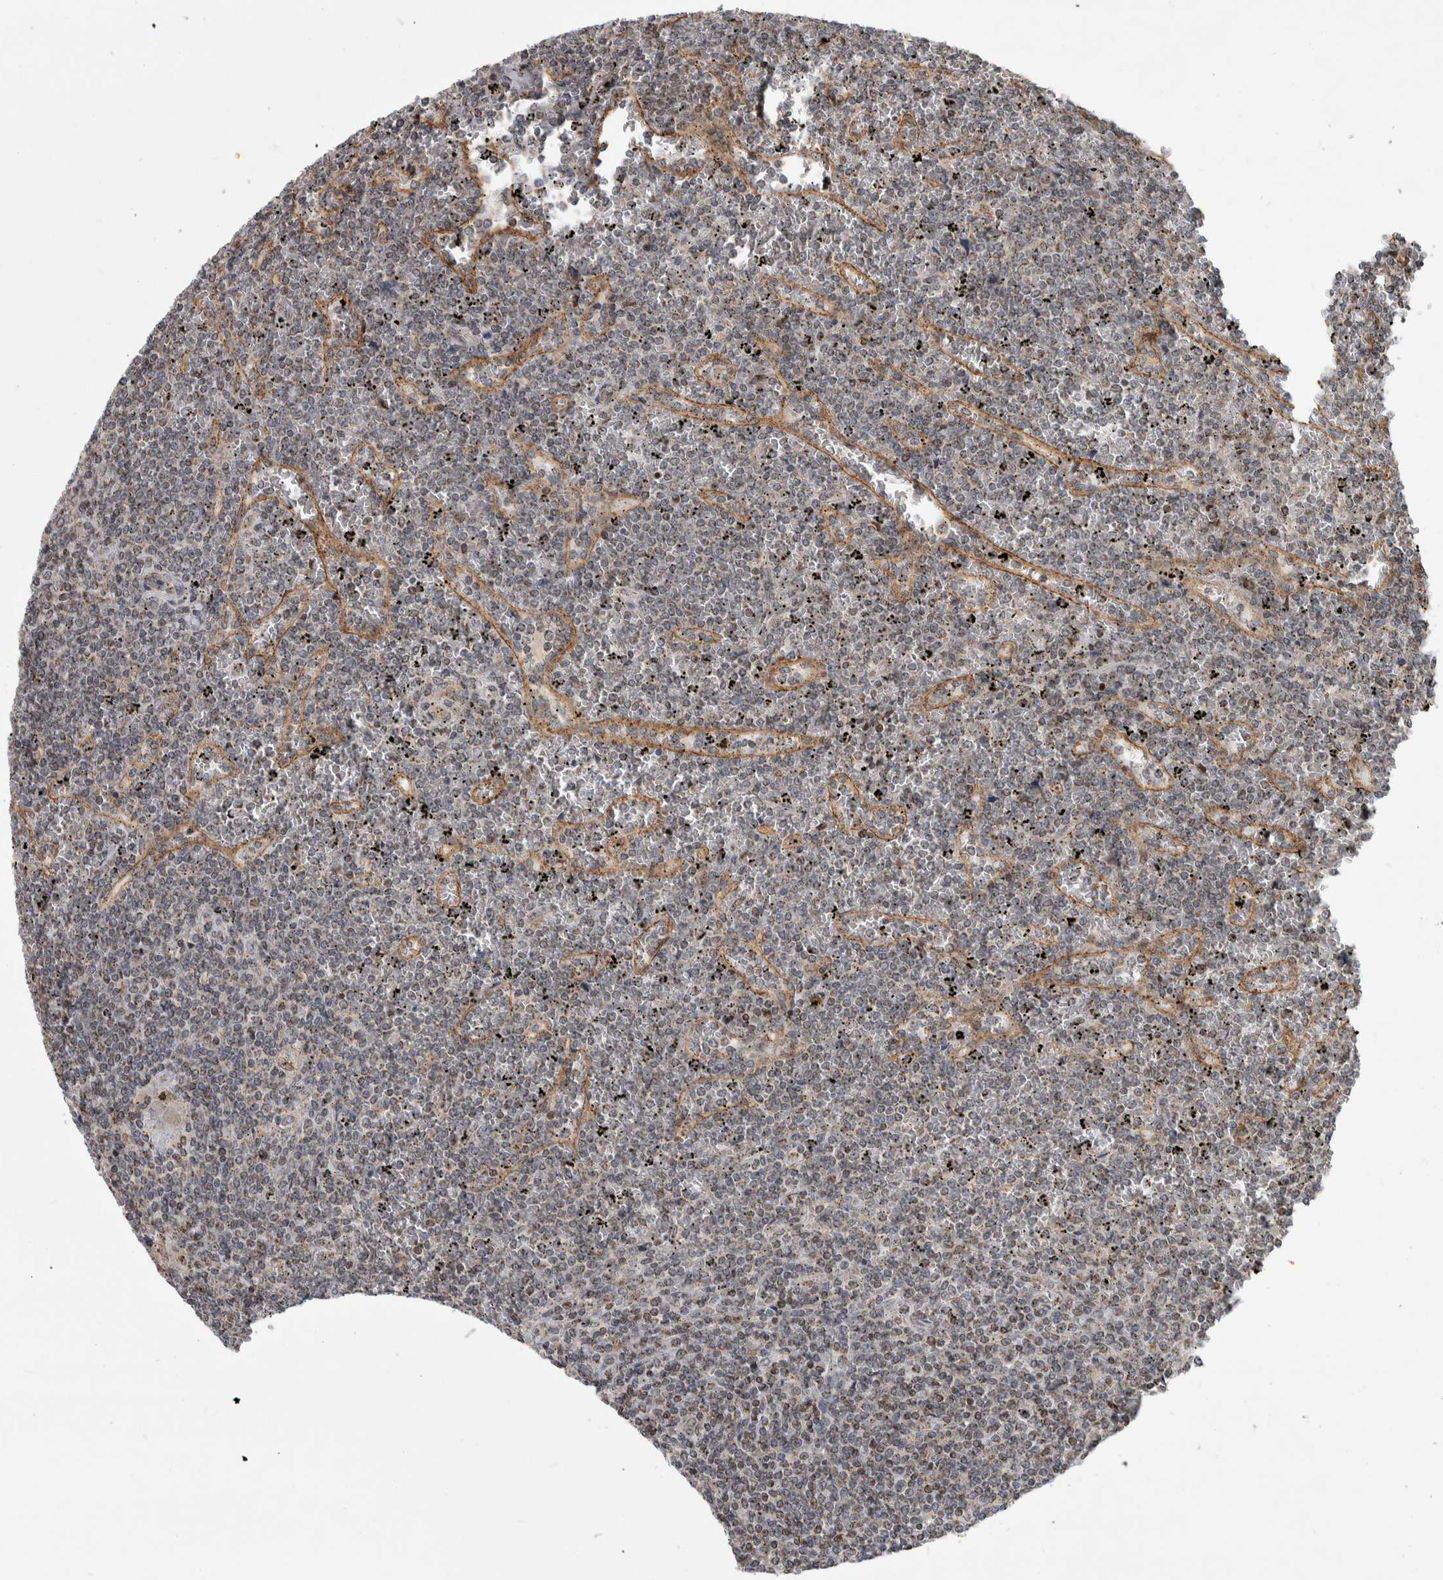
{"staining": {"intensity": "negative", "quantity": "none", "location": "none"}, "tissue": "lymphoma", "cell_type": "Tumor cells", "image_type": "cancer", "snomed": [{"axis": "morphology", "description": "Malignant lymphoma, non-Hodgkin's type, Low grade"}, {"axis": "topography", "description": "Spleen"}], "caption": "Lymphoma was stained to show a protein in brown. There is no significant expression in tumor cells.", "gene": "MSL1", "patient": {"sex": "female", "age": 19}}